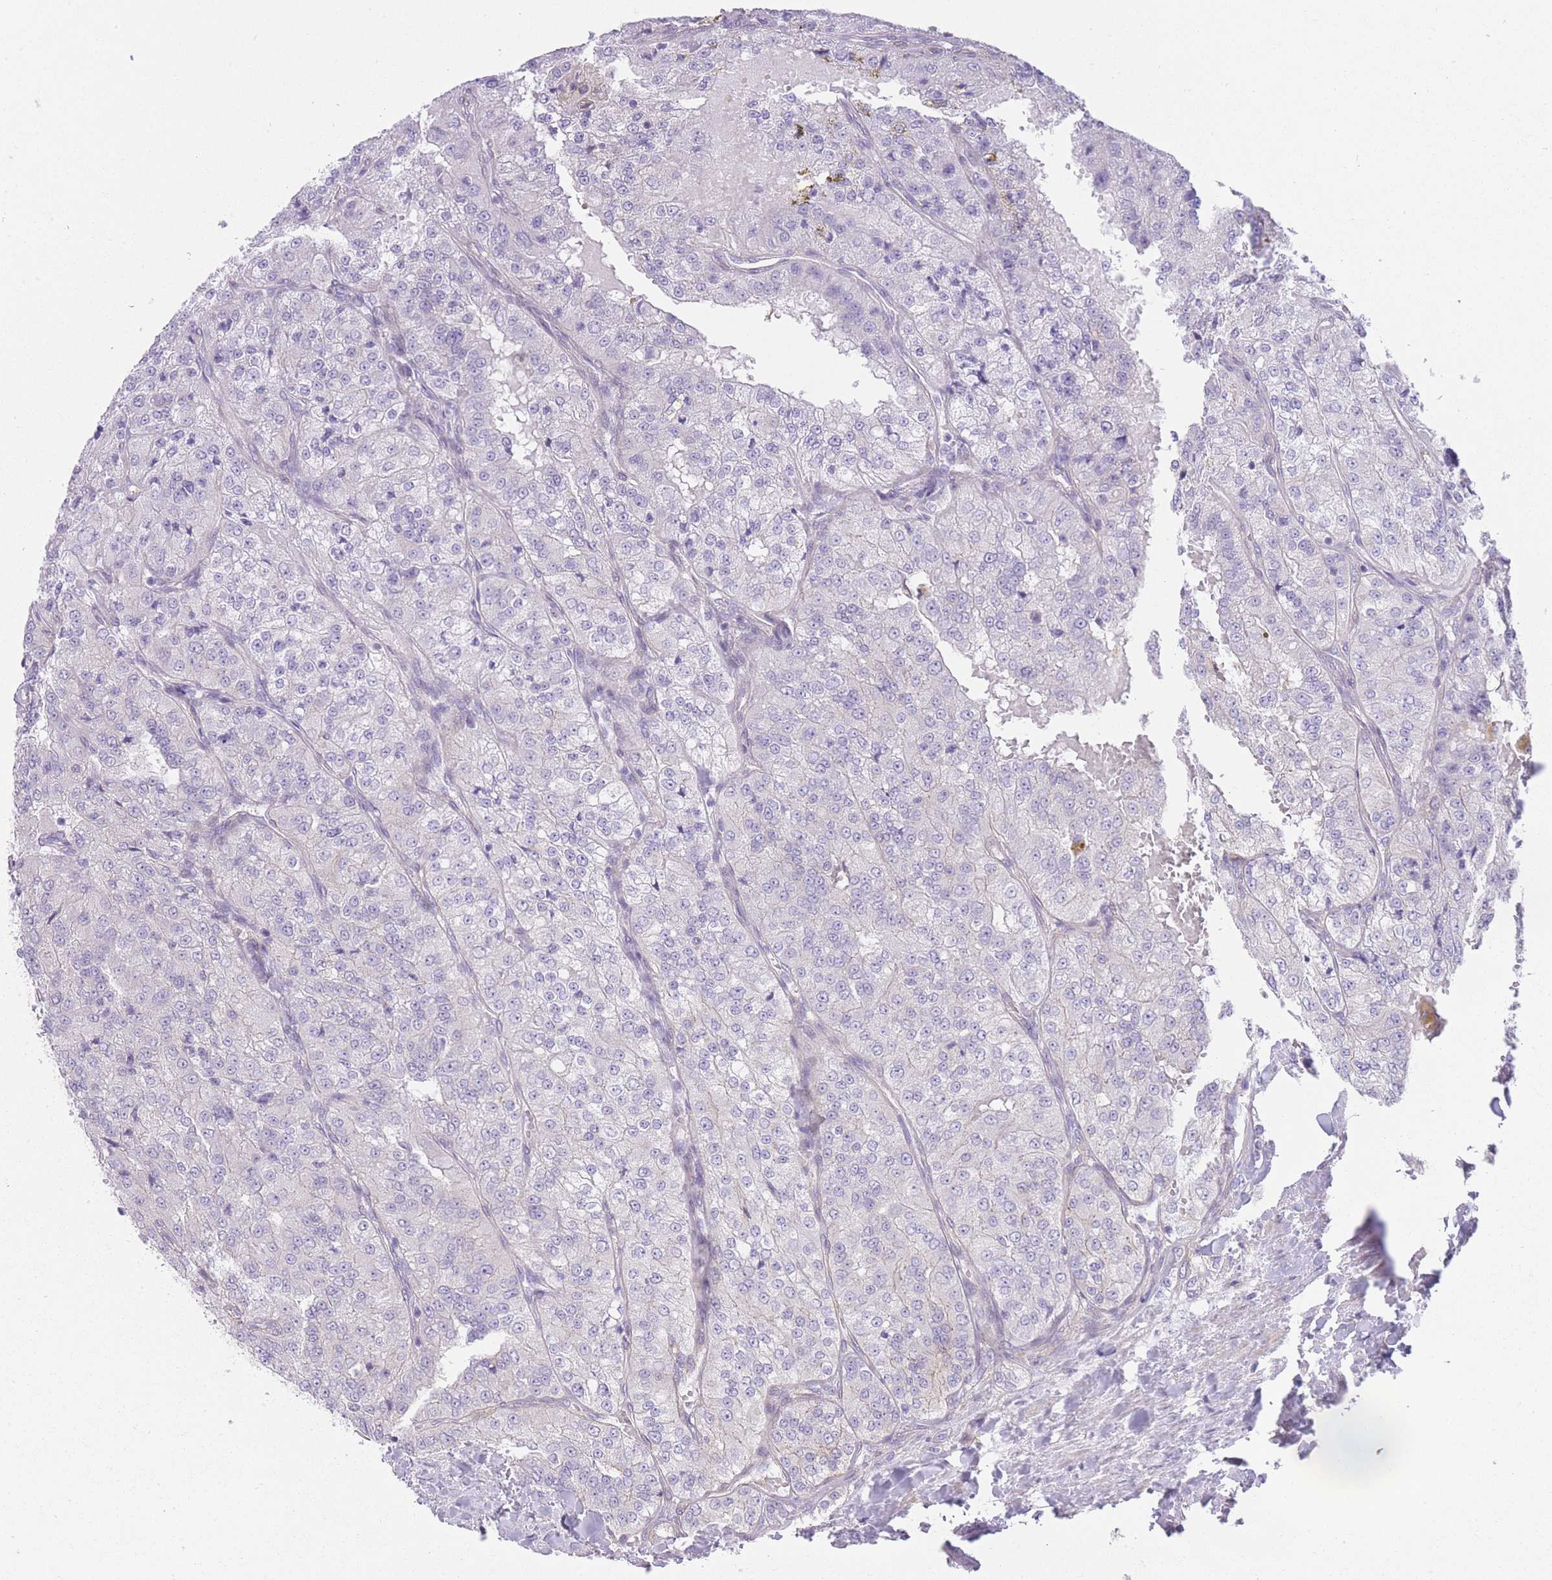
{"staining": {"intensity": "negative", "quantity": "none", "location": "none"}, "tissue": "renal cancer", "cell_type": "Tumor cells", "image_type": "cancer", "snomed": [{"axis": "morphology", "description": "Adenocarcinoma, NOS"}, {"axis": "topography", "description": "Kidney"}], "caption": "An immunohistochemistry (IHC) photomicrograph of adenocarcinoma (renal) is shown. There is no staining in tumor cells of adenocarcinoma (renal).", "gene": "OR11H12", "patient": {"sex": "female", "age": 63}}